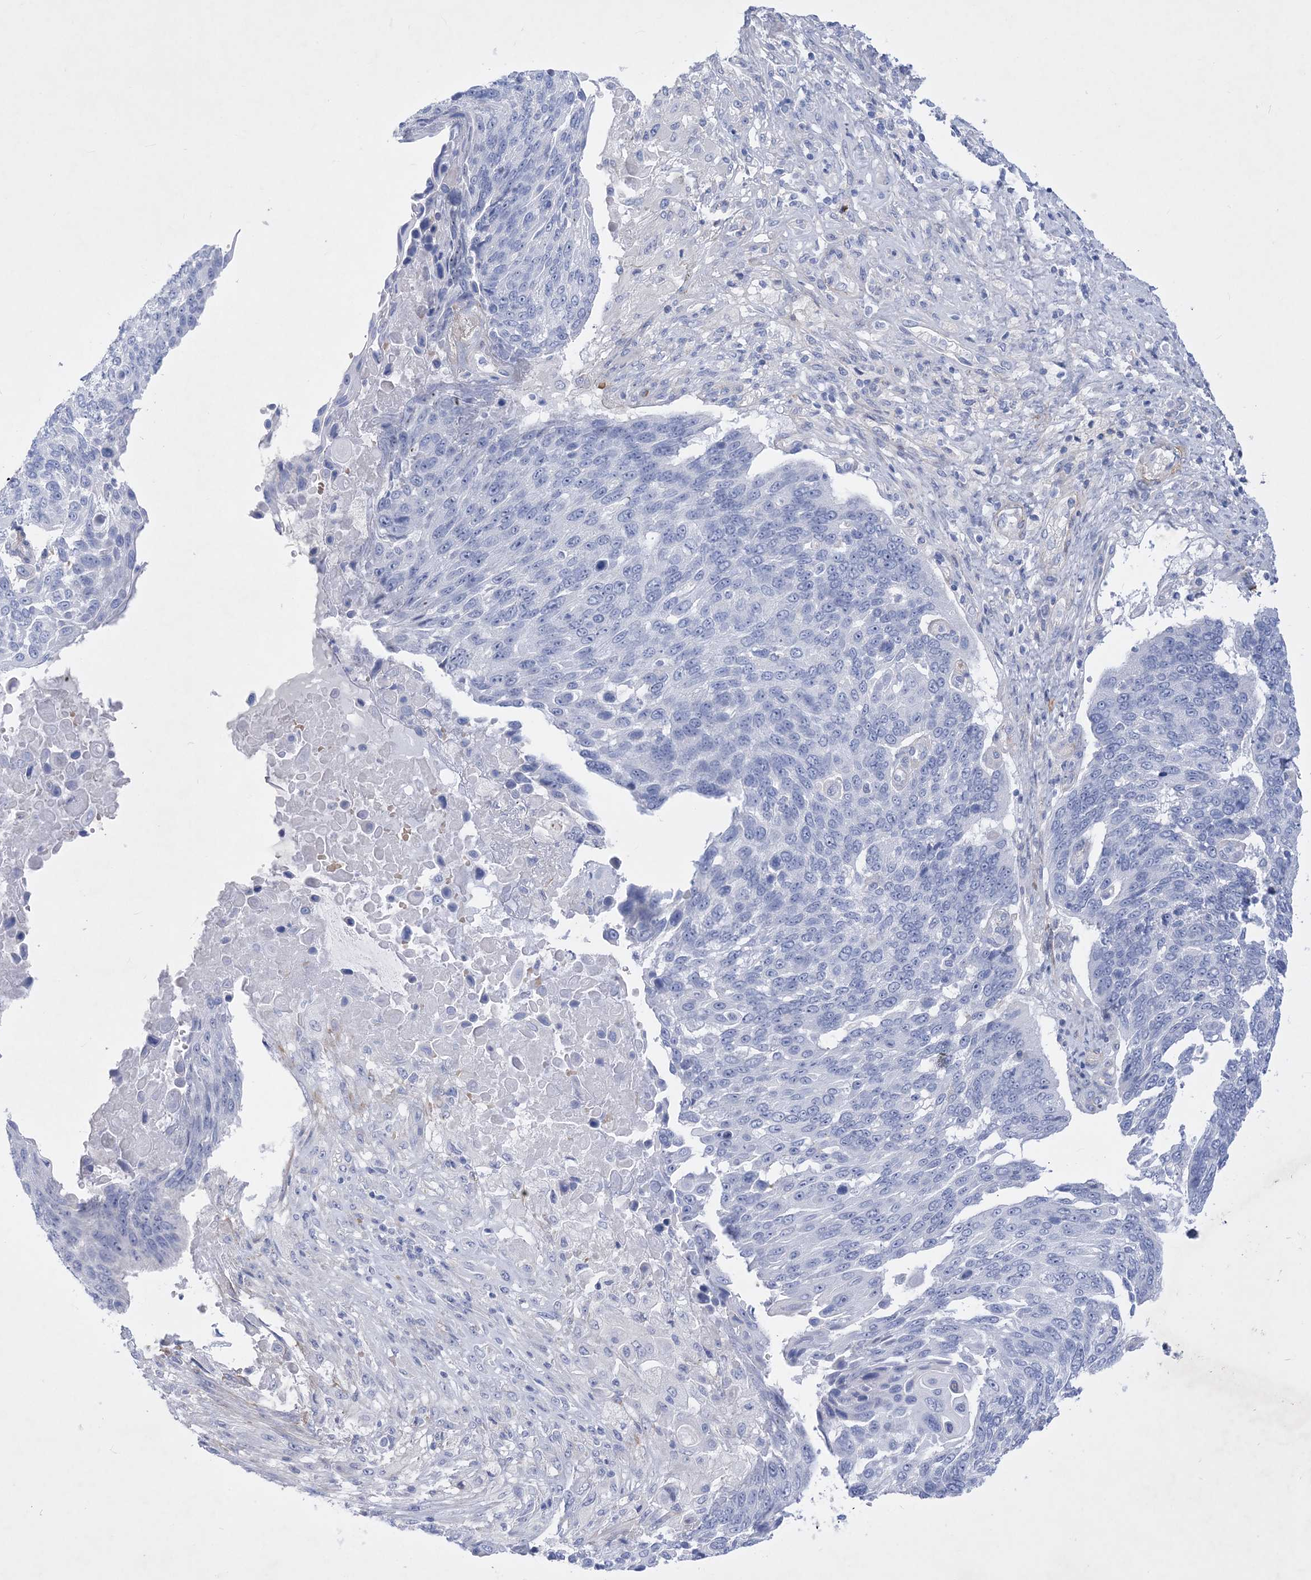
{"staining": {"intensity": "negative", "quantity": "none", "location": "none"}, "tissue": "lung cancer", "cell_type": "Tumor cells", "image_type": "cancer", "snomed": [{"axis": "morphology", "description": "Squamous cell carcinoma, NOS"}, {"axis": "topography", "description": "Lung"}], "caption": "Immunohistochemistry image of neoplastic tissue: lung squamous cell carcinoma stained with DAB (3,3'-diaminobenzidine) displays no significant protein staining in tumor cells.", "gene": "WDR74", "patient": {"sex": "male", "age": 66}}